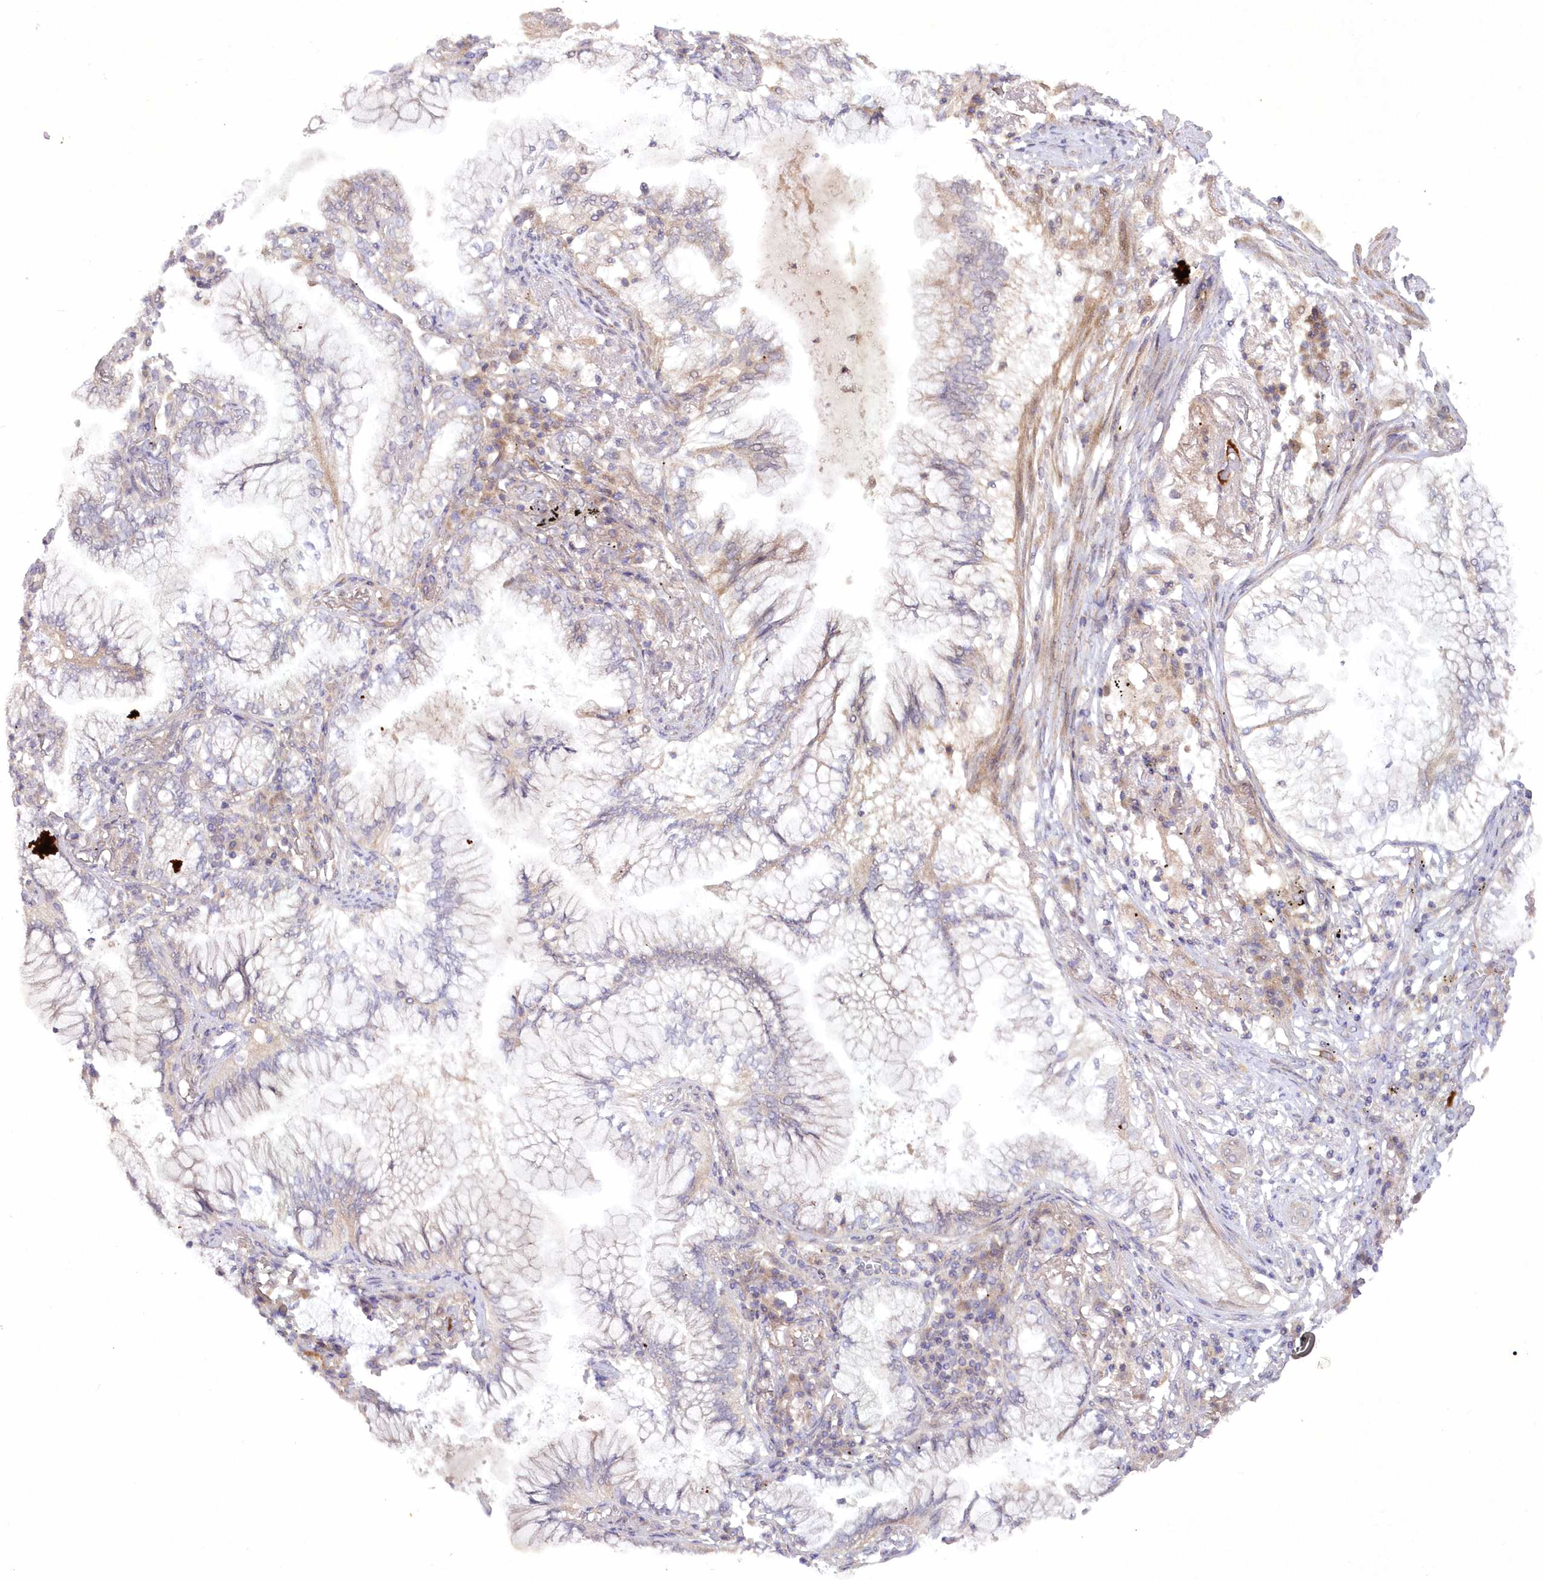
{"staining": {"intensity": "weak", "quantity": "<25%", "location": "cytoplasmic/membranous"}, "tissue": "lung cancer", "cell_type": "Tumor cells", "image_type": "cancer", "snomed": [{"axis": "morphology", "description": "Adenocarcinoma, NOS"}, {"axis": "topography", "description": "Lung"}], "caption": "Tumor cells are negative for brown protein staining in lung cancer (adenocarcinoma). Brightfield microscopy of immunohistochemistry (IHC) stained with DAB (3,3'-diaminobenzidine) (brown) and hematoxylin (blue), captured at high magnification.", "gene": "APOM", "patient": {"sex": "female", "age": 70}}